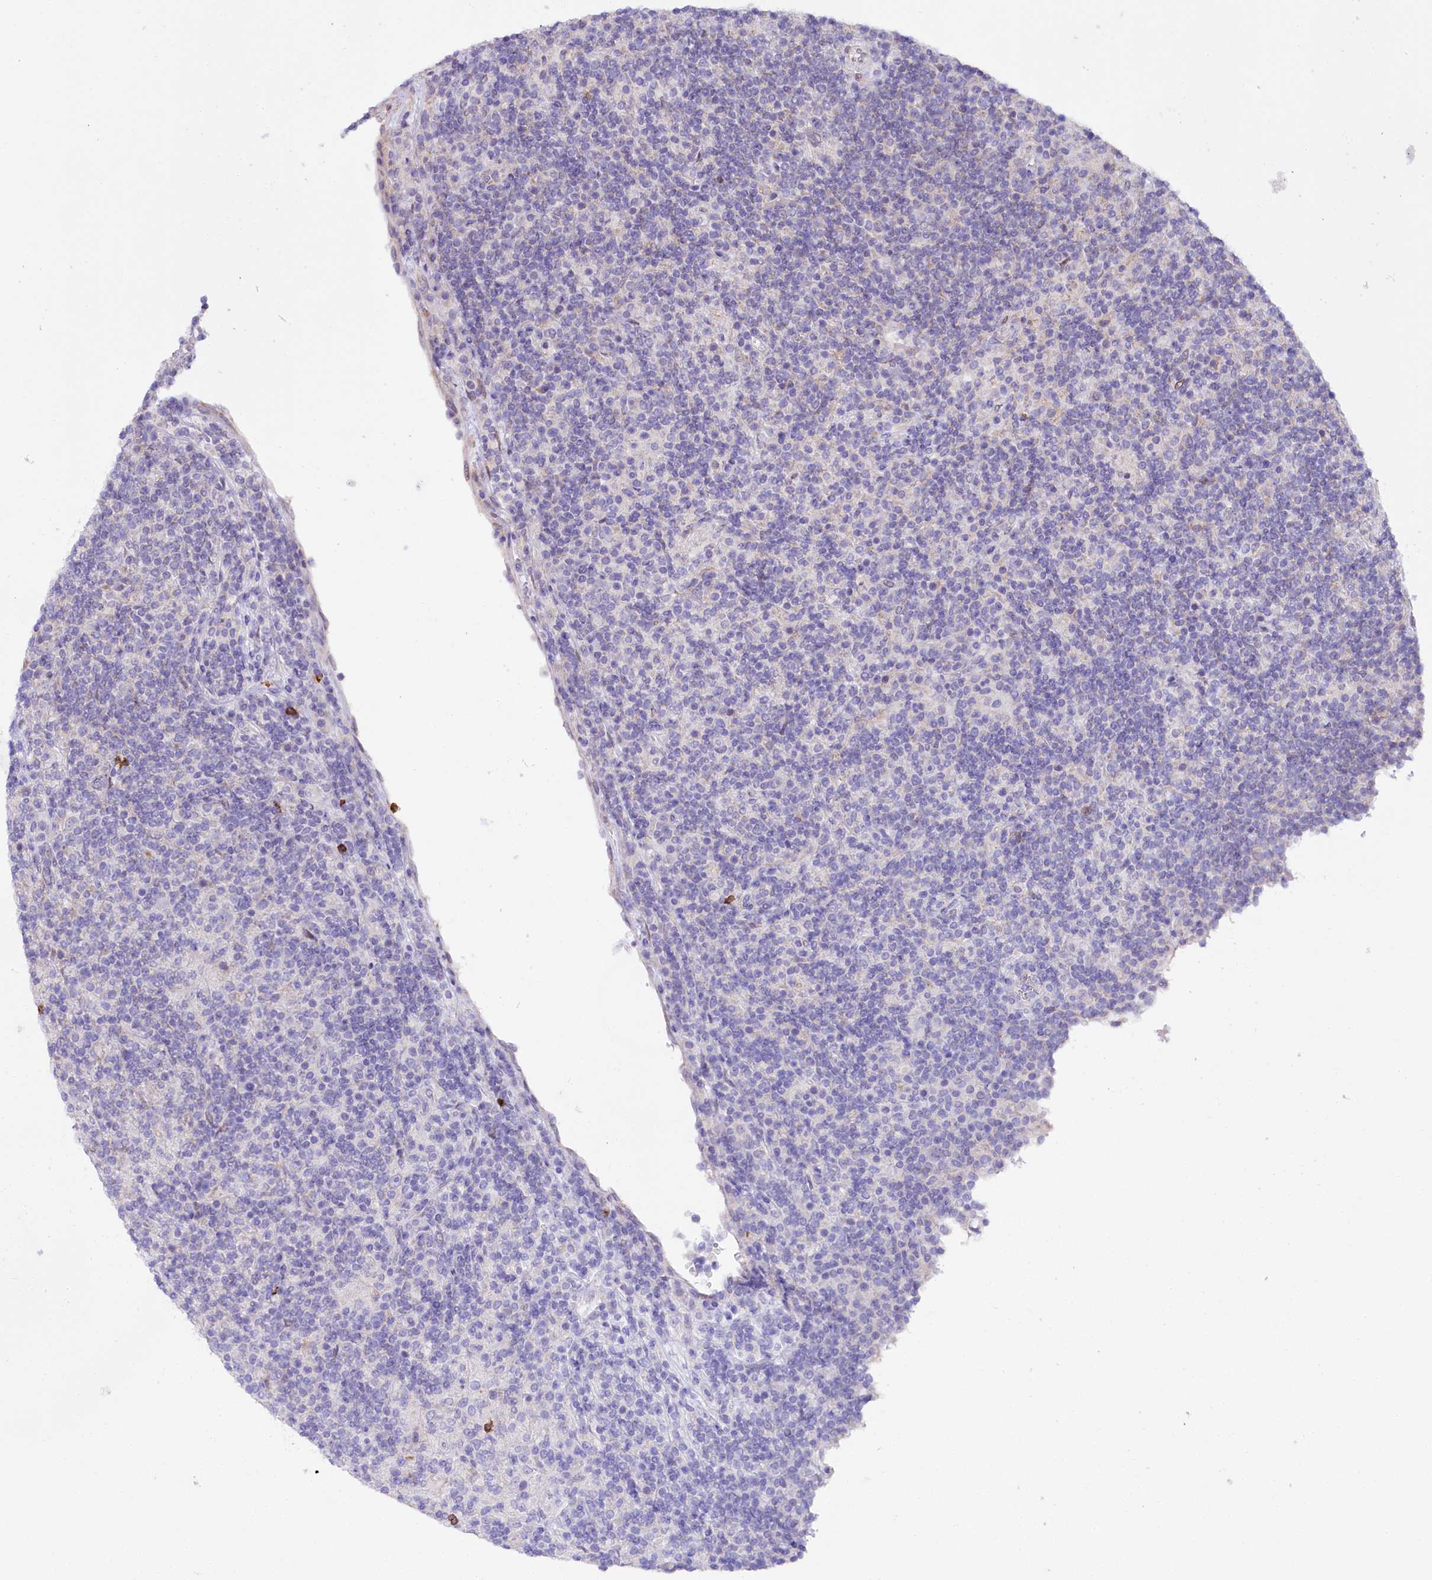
{"staining": {"intensity": "negative", "quantity": "none", "location": "none"}, "tissue": "lymphoma", "cell_type": "Tumor cells", "image_type": "cancer", "snomed": [{"axis": "morphology", "description": "Hodgkin's disease, NOS"}, {"axis": "topography", "description": "Lymph node"}], "caption": "Immunohistochemistry photomicrograph of human lymphoma stained for a protein (brown), which exhibits no staining in tumor cells.", "gene": "ZNF226", "patient": {"sex": "male", "age": 70}}